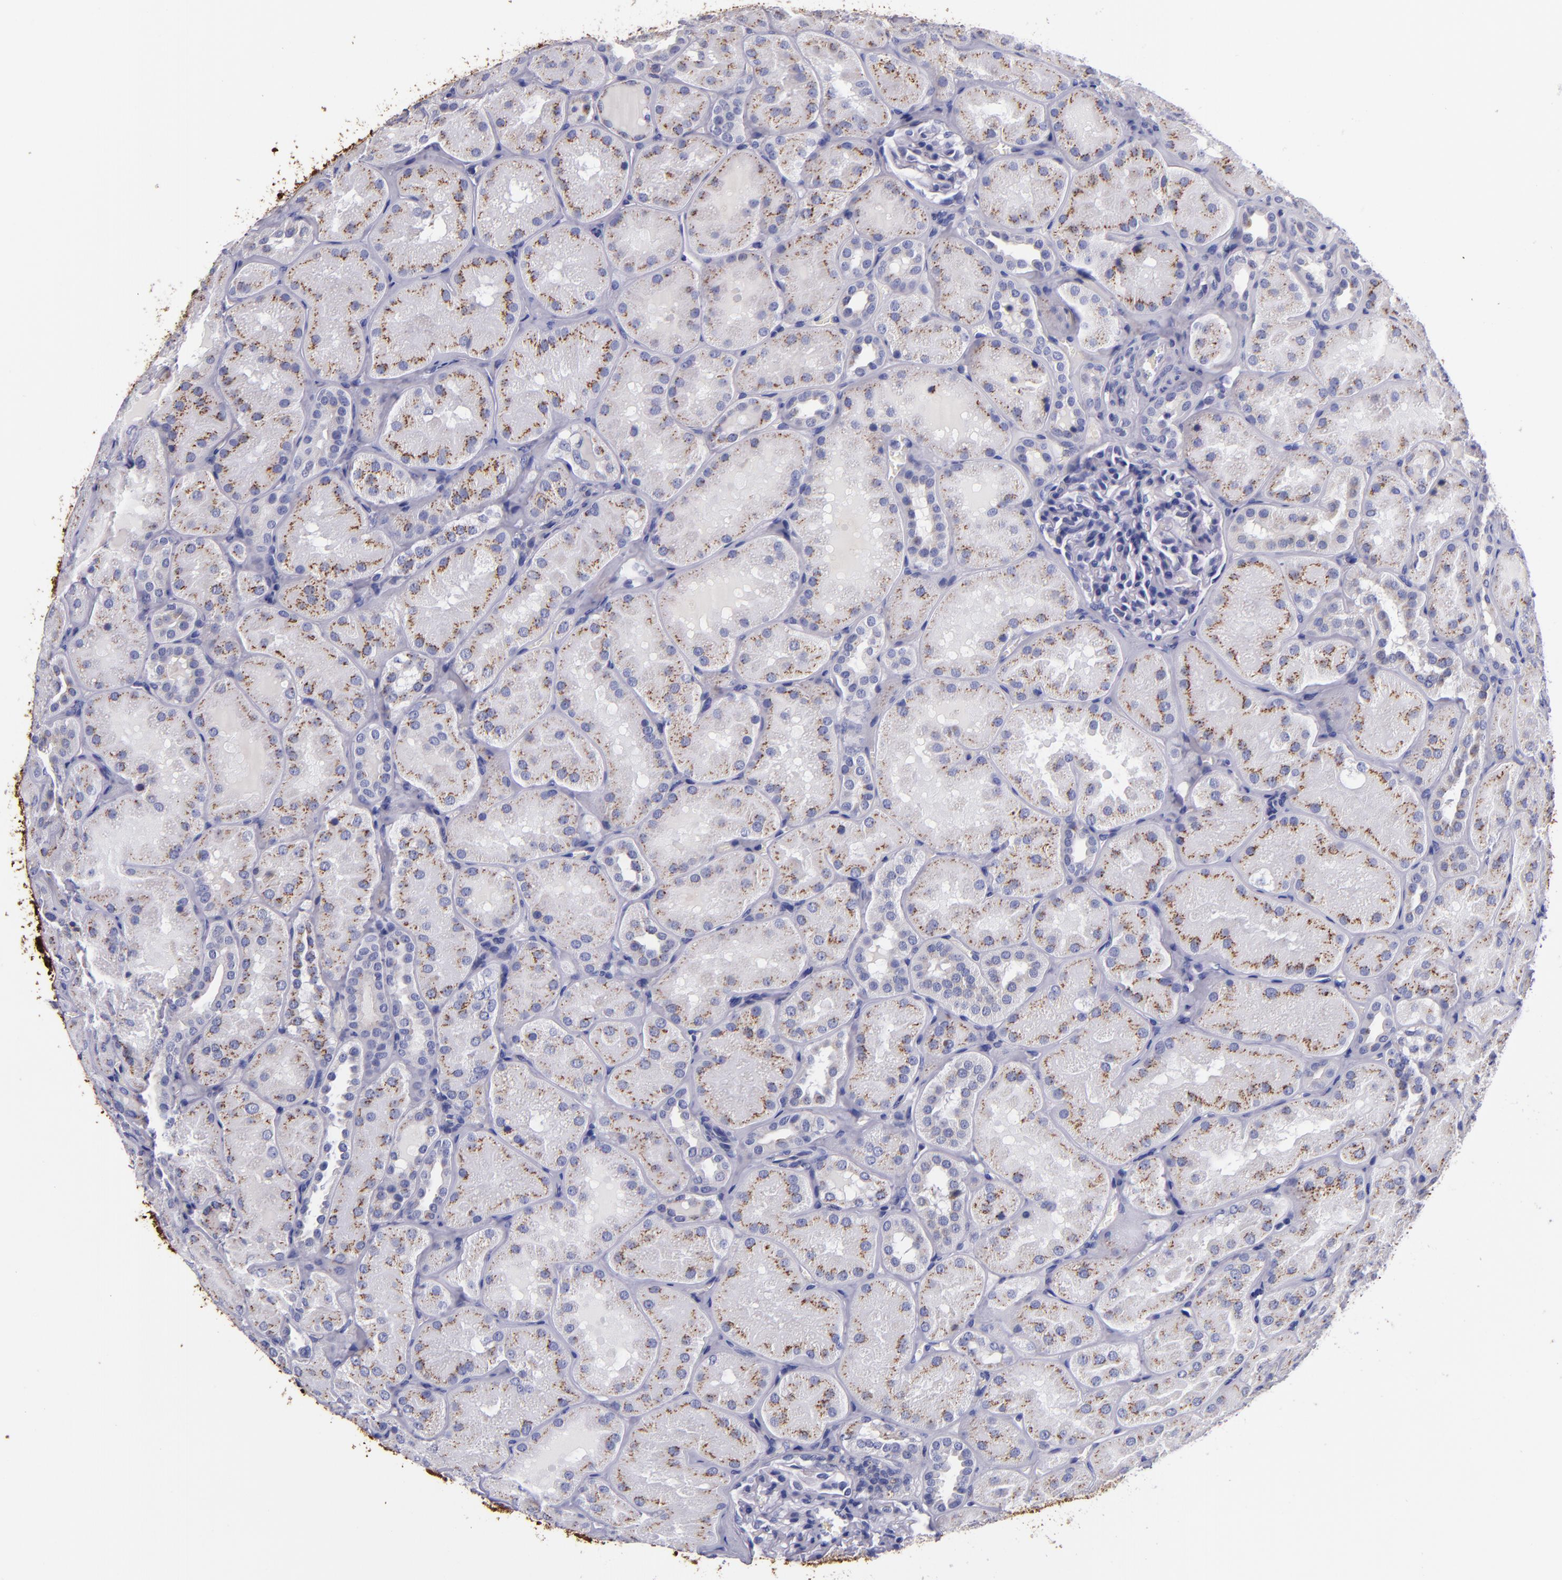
{"staining": {"intensity": "negative", "quantity": "none", "location": "none"}, "tissue": "kidney", "cell_type": "Cells in glomeruli", "image_type": "normal", "snomed": [{"axis": "morphology", "description": "Normal tissue, NOS"}, {"axis": "topography", "description": "Kidney"}], "caption": "High power microscopy photomicrograph of an immunohistochemistry micrograph of normal kidney, revealing no significant expression in cells in glomeruli.", "gene": "IVL", "patient": {"sex": "male", "age": 28}}